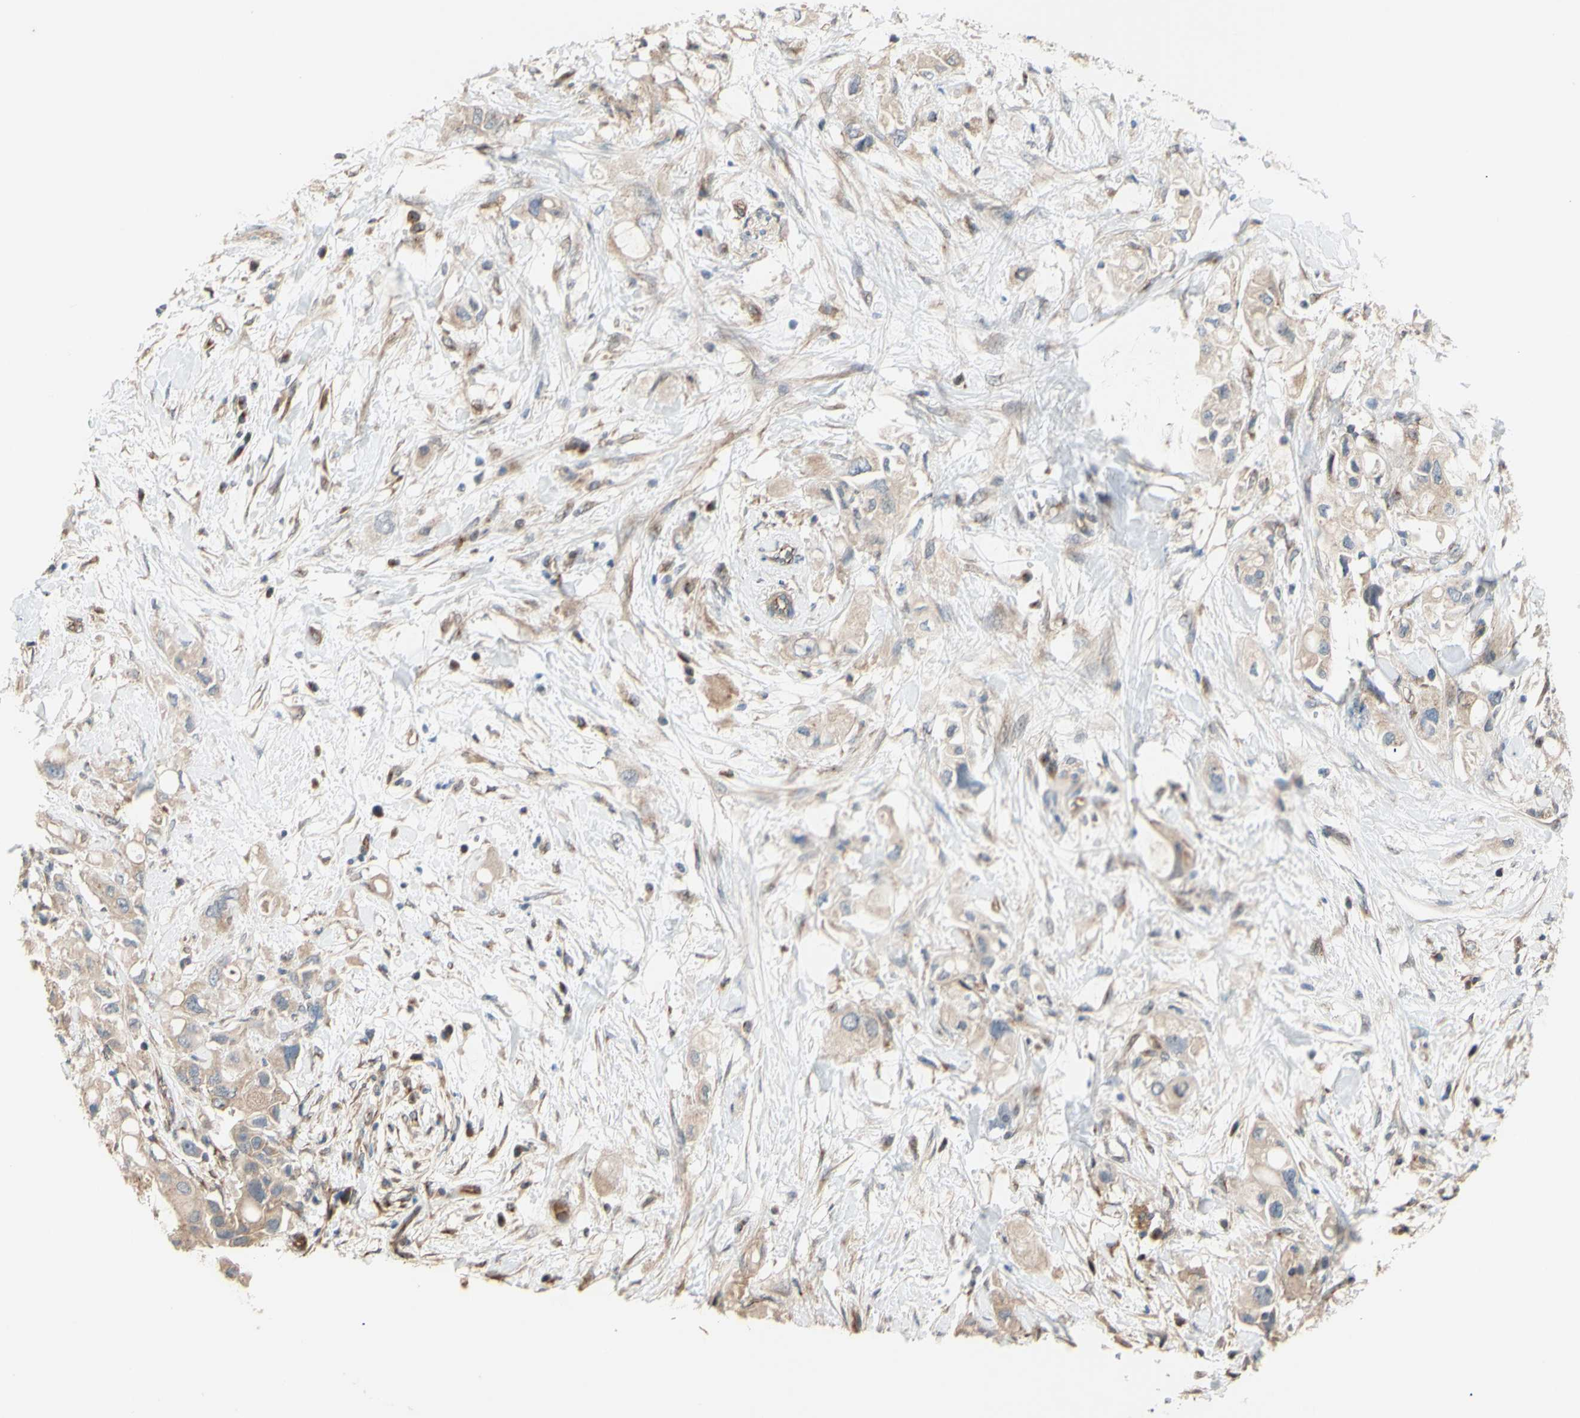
{"staining": {"intensity": "moderate", "quantity": "25%-75%", "location": "cytoplasmic/membranous"}, "tissue": "pancreatic cancer", "cell_type": "Tumor cells", "image_type": "cancer", "snomed": [{"axis": "morphology", "description": "Adenocarcinoma, NOS"}, {"axis": "topography", "description": "Pancreas"}], "caption": "Pancreatic cancer (adenocarcinoma) tissue reveals moderate cytoplasmic/membranous staining in approximately 25%-75% of tumor cells Using DAB (3,3'-diaminobenzidine) (brown) and hematoxylin (blue) stains, captured at high magnification using brightfield microscopy.", "gene": "DYNLRB1", "patient": {"sex": "female", "age": 56}}